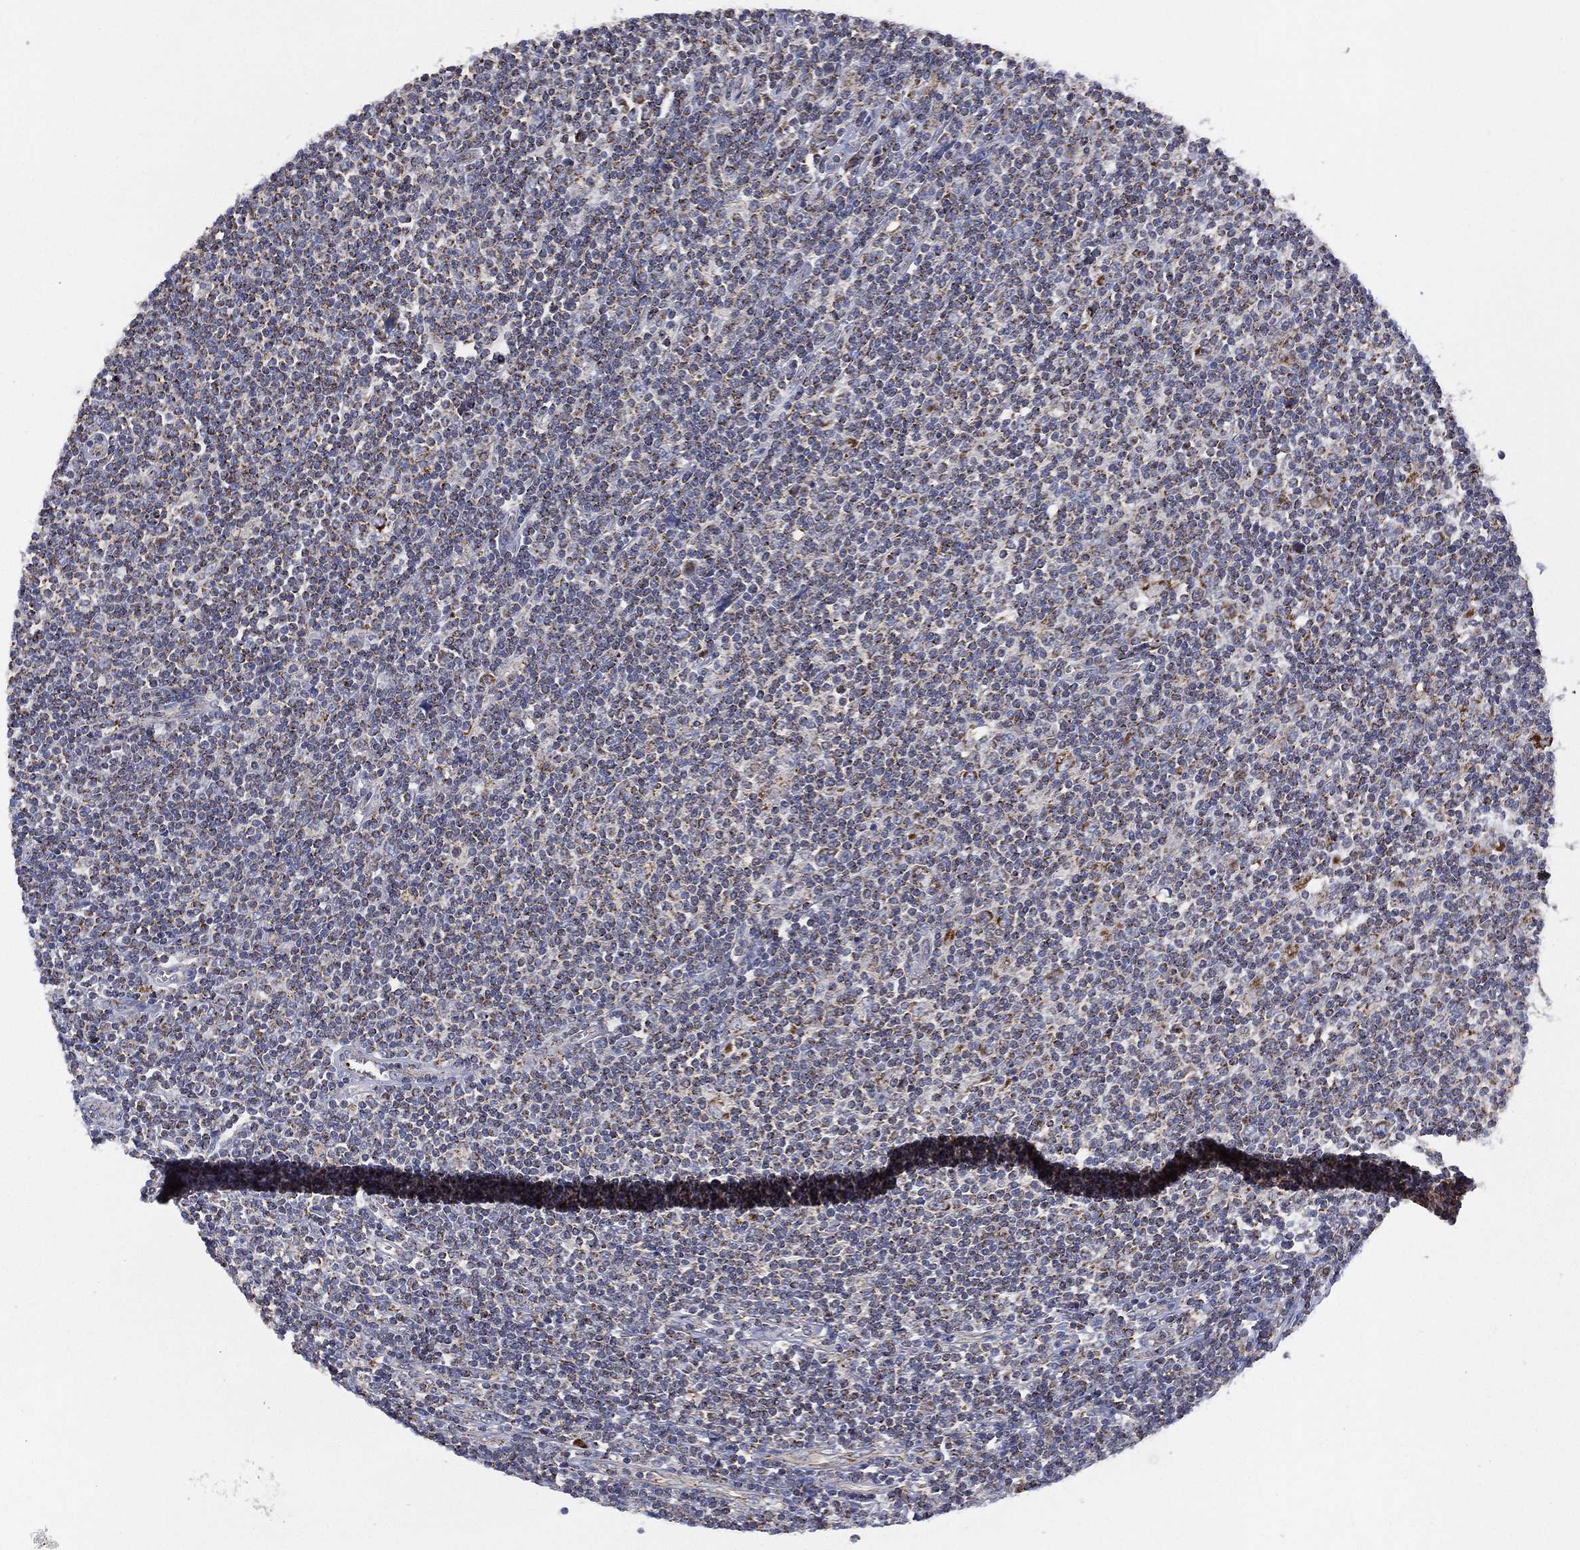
{"staining": {"intensity": "negative", "quantity": "none", "location": "none"}, "tissue": "lymphoma", "cell_type": "Tumor cells", "image_type": "cancer", "snomed": [{"axis": "morphology", "description": "Hodgkin's disease, NOS"}, {"axis": "topography", "description": "Lymph node"}], "caption": "Immunohistochemistry (IHC) image of neoplastic tissue: lymphoma stained with DAB exhibits no significant protein expression in tumor cells. The staining was performed using DAB (3,3'-diaminobenzidine) to visualize the protein expression in brown, while the nuclei were stained in blue with hematoxylin (Magnification: 20x).", "gene": "PPP2R5A", "patient": {"sex": "male", "age": 40}}